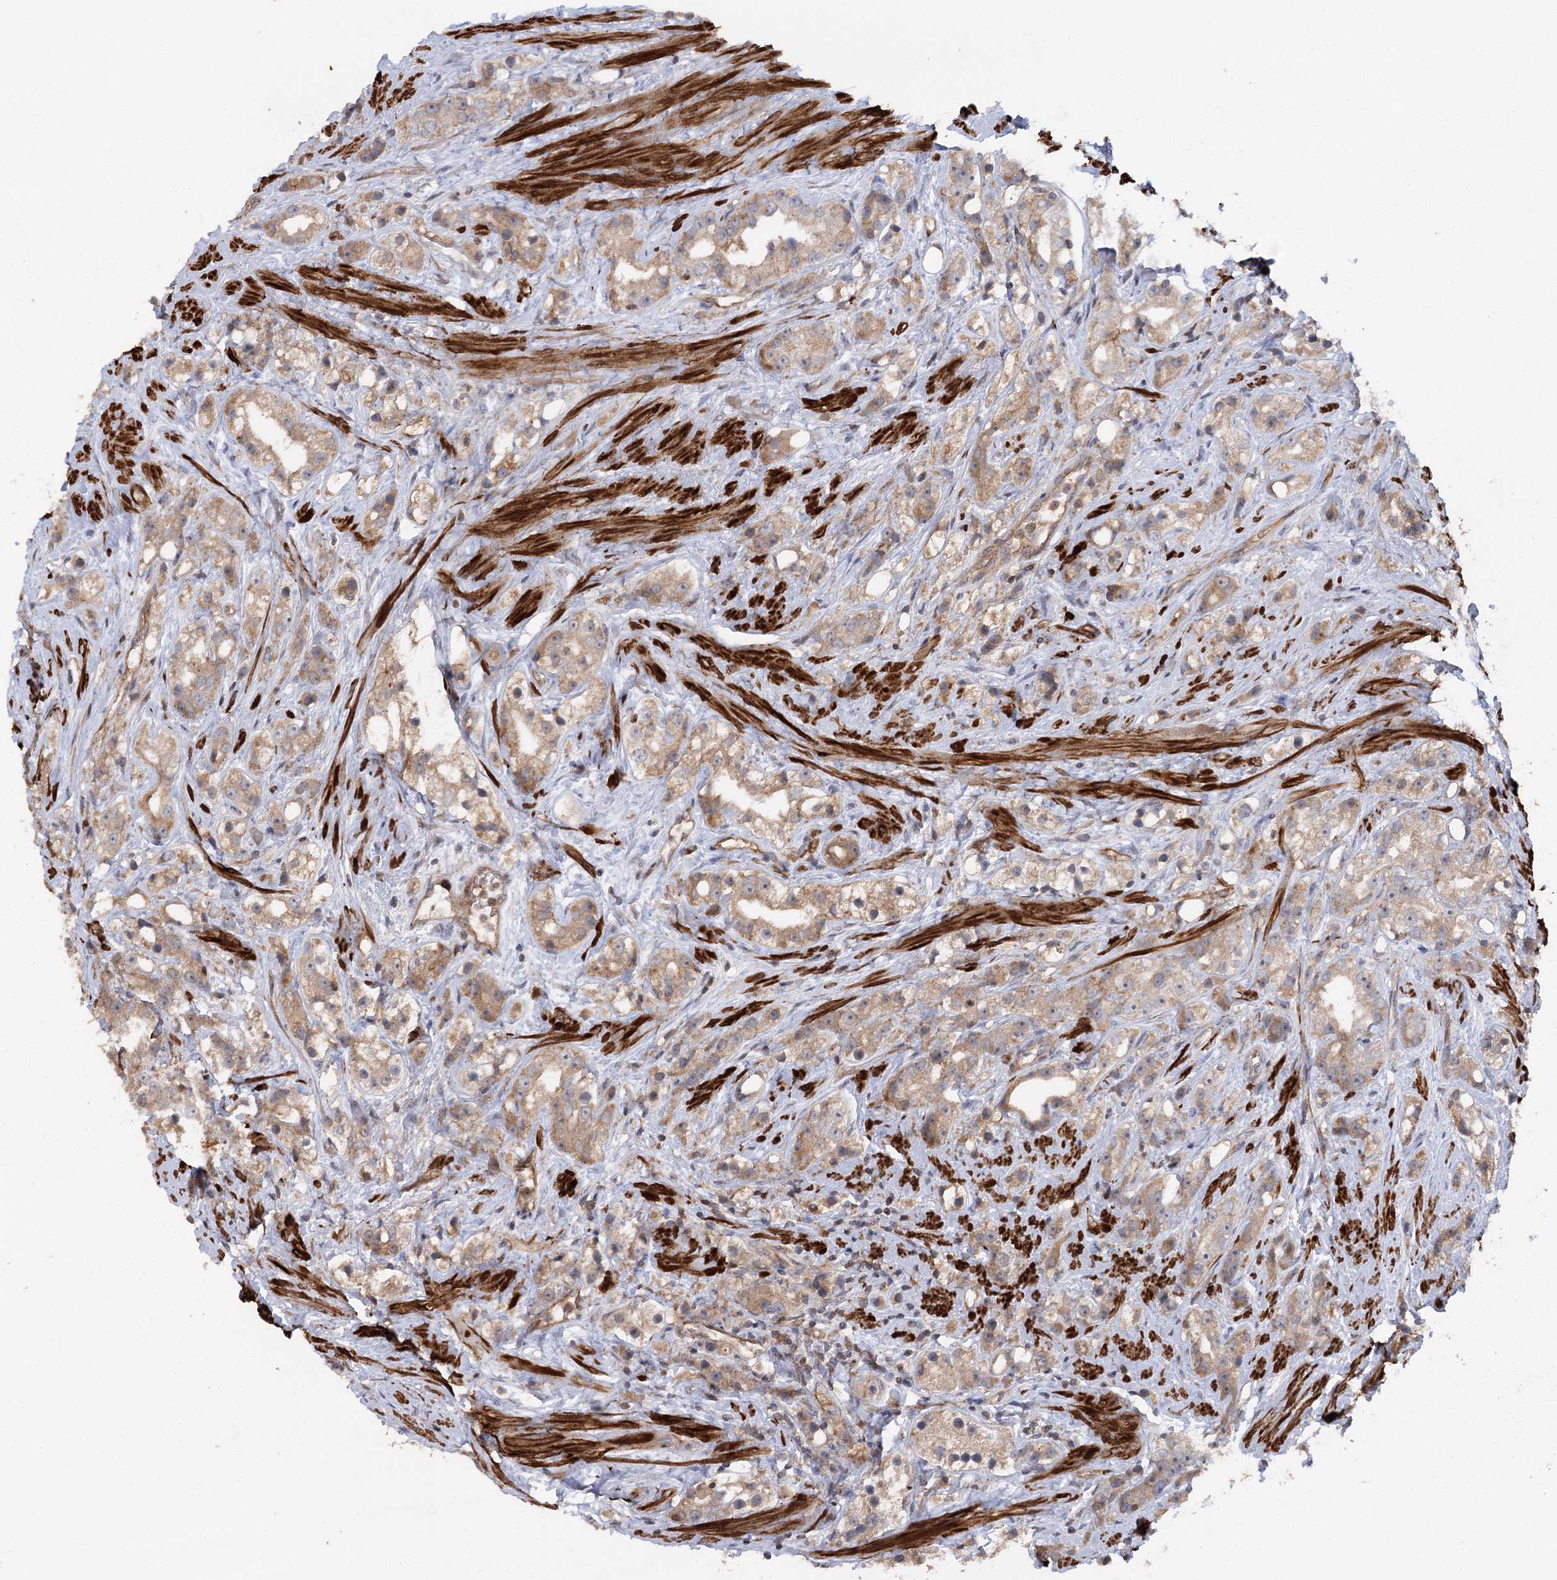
{"staining": {"intensity": "moderate", "quantity": "25%-75%", "location": "cytoplasmic/membranous"}, "tissue": "prostate cancer", "cell_type": "Tumor cells", "image_type": "cancer", "snomed": [{"axis": "morphology", "description": "Adenocarcinoma, NOS"}, {"axis": "topography", "description": "Prostate"}], "caption": "Immunohistochemical staining of adenocarcinoma (prostate) exhibits moderate cytoplasmic/membranous protein positivity in about 25%-75% of tumor cells.", "gene": "KCNN2", "patient": {"sex": "male", "age": 79}}